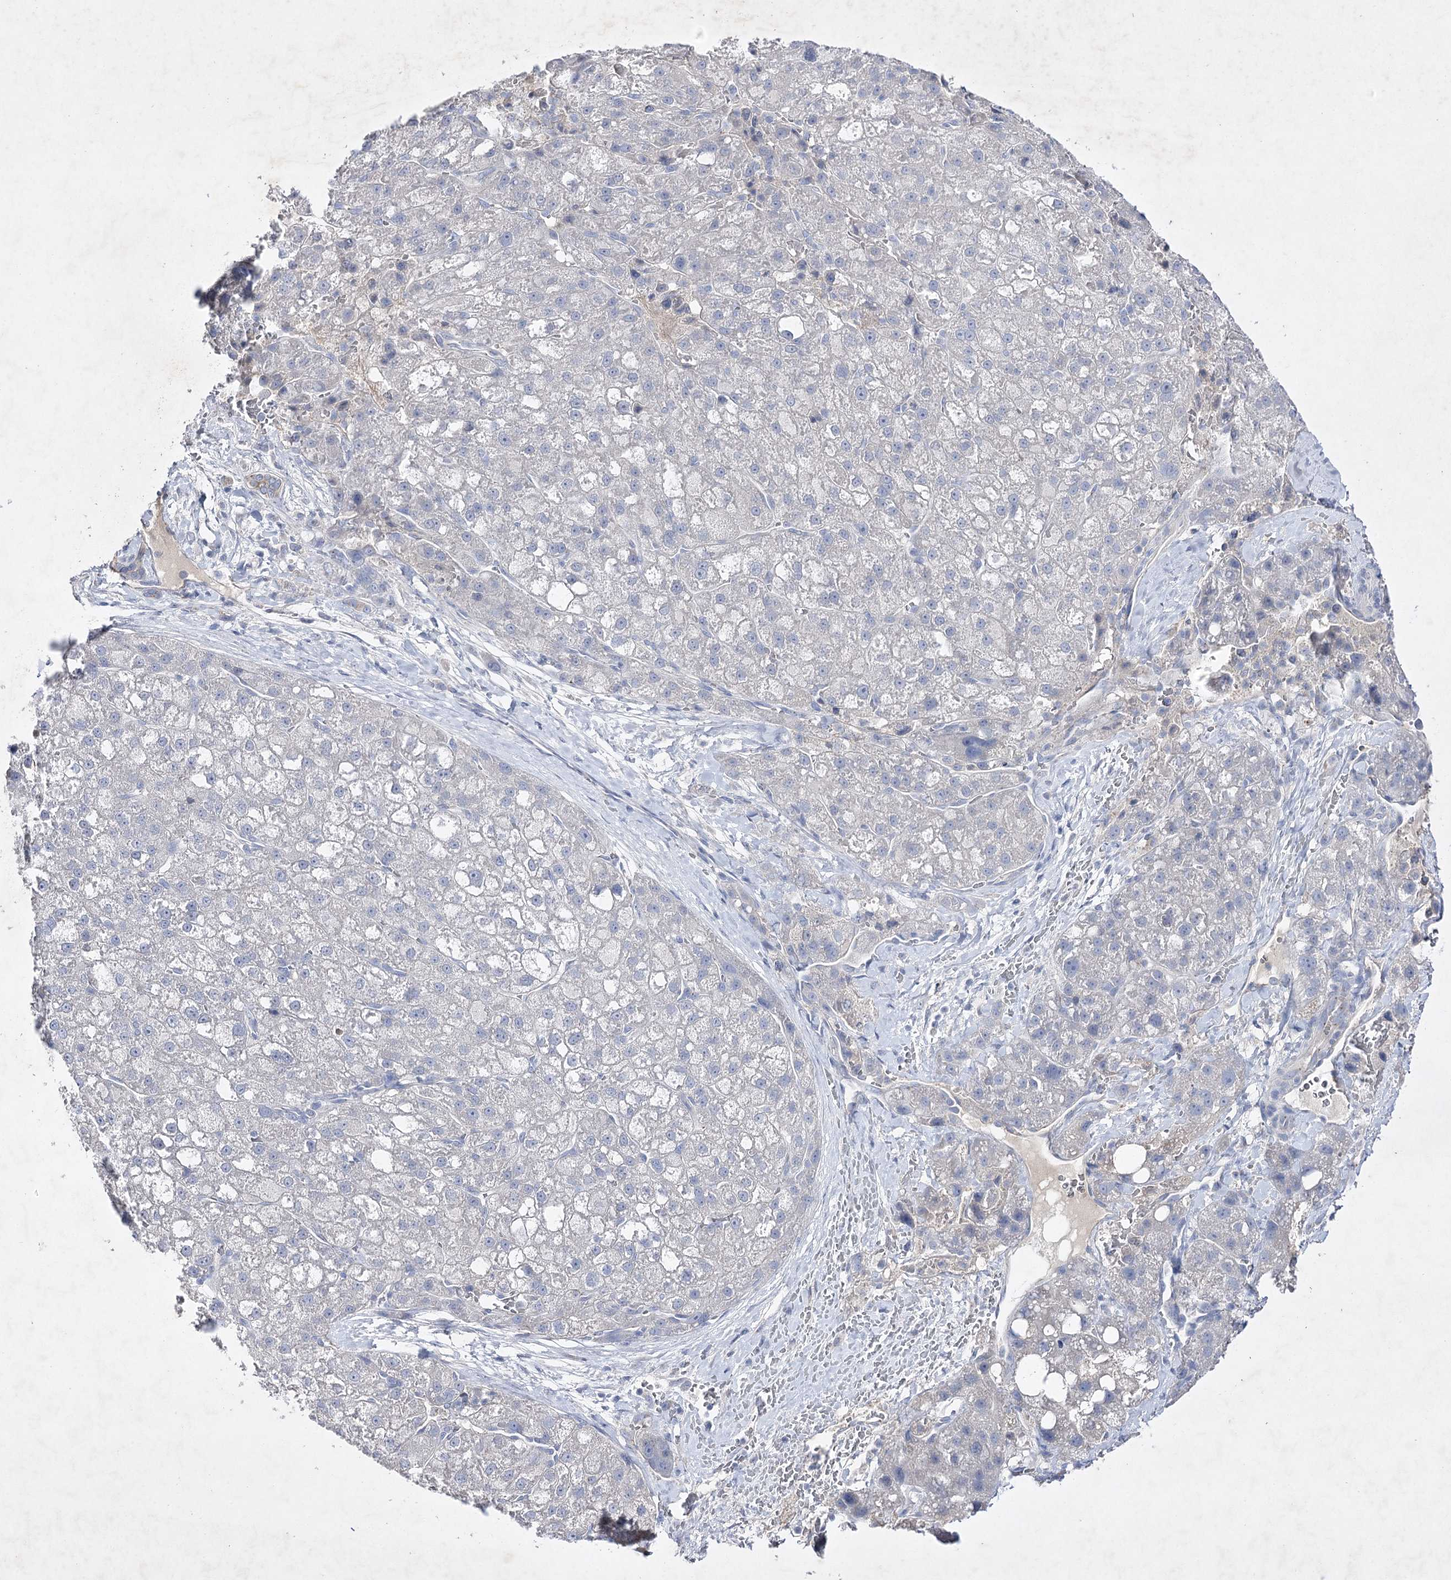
{"staining": {"intensity": "negative", "quantity": "none", "location": "none"}, "tissue": "liver cancer", "cell_type": "Tumor cells", "image_type": "cancer", "snomed": [{"axis": "morphology", "description": "Normal tissue, NOS"}, {"axis": "morphology", "description": "Carcinoma, Hepatocellular, NOS"}, {"axis": "topography", "description": "Liver"}], "caption": "Human liver cancer stained for a protein using immunohistochemistry (IHC) reveals no expression in tumor cells.", "gene": "COX15", "patient": {"sex": "male", "age": 57}}